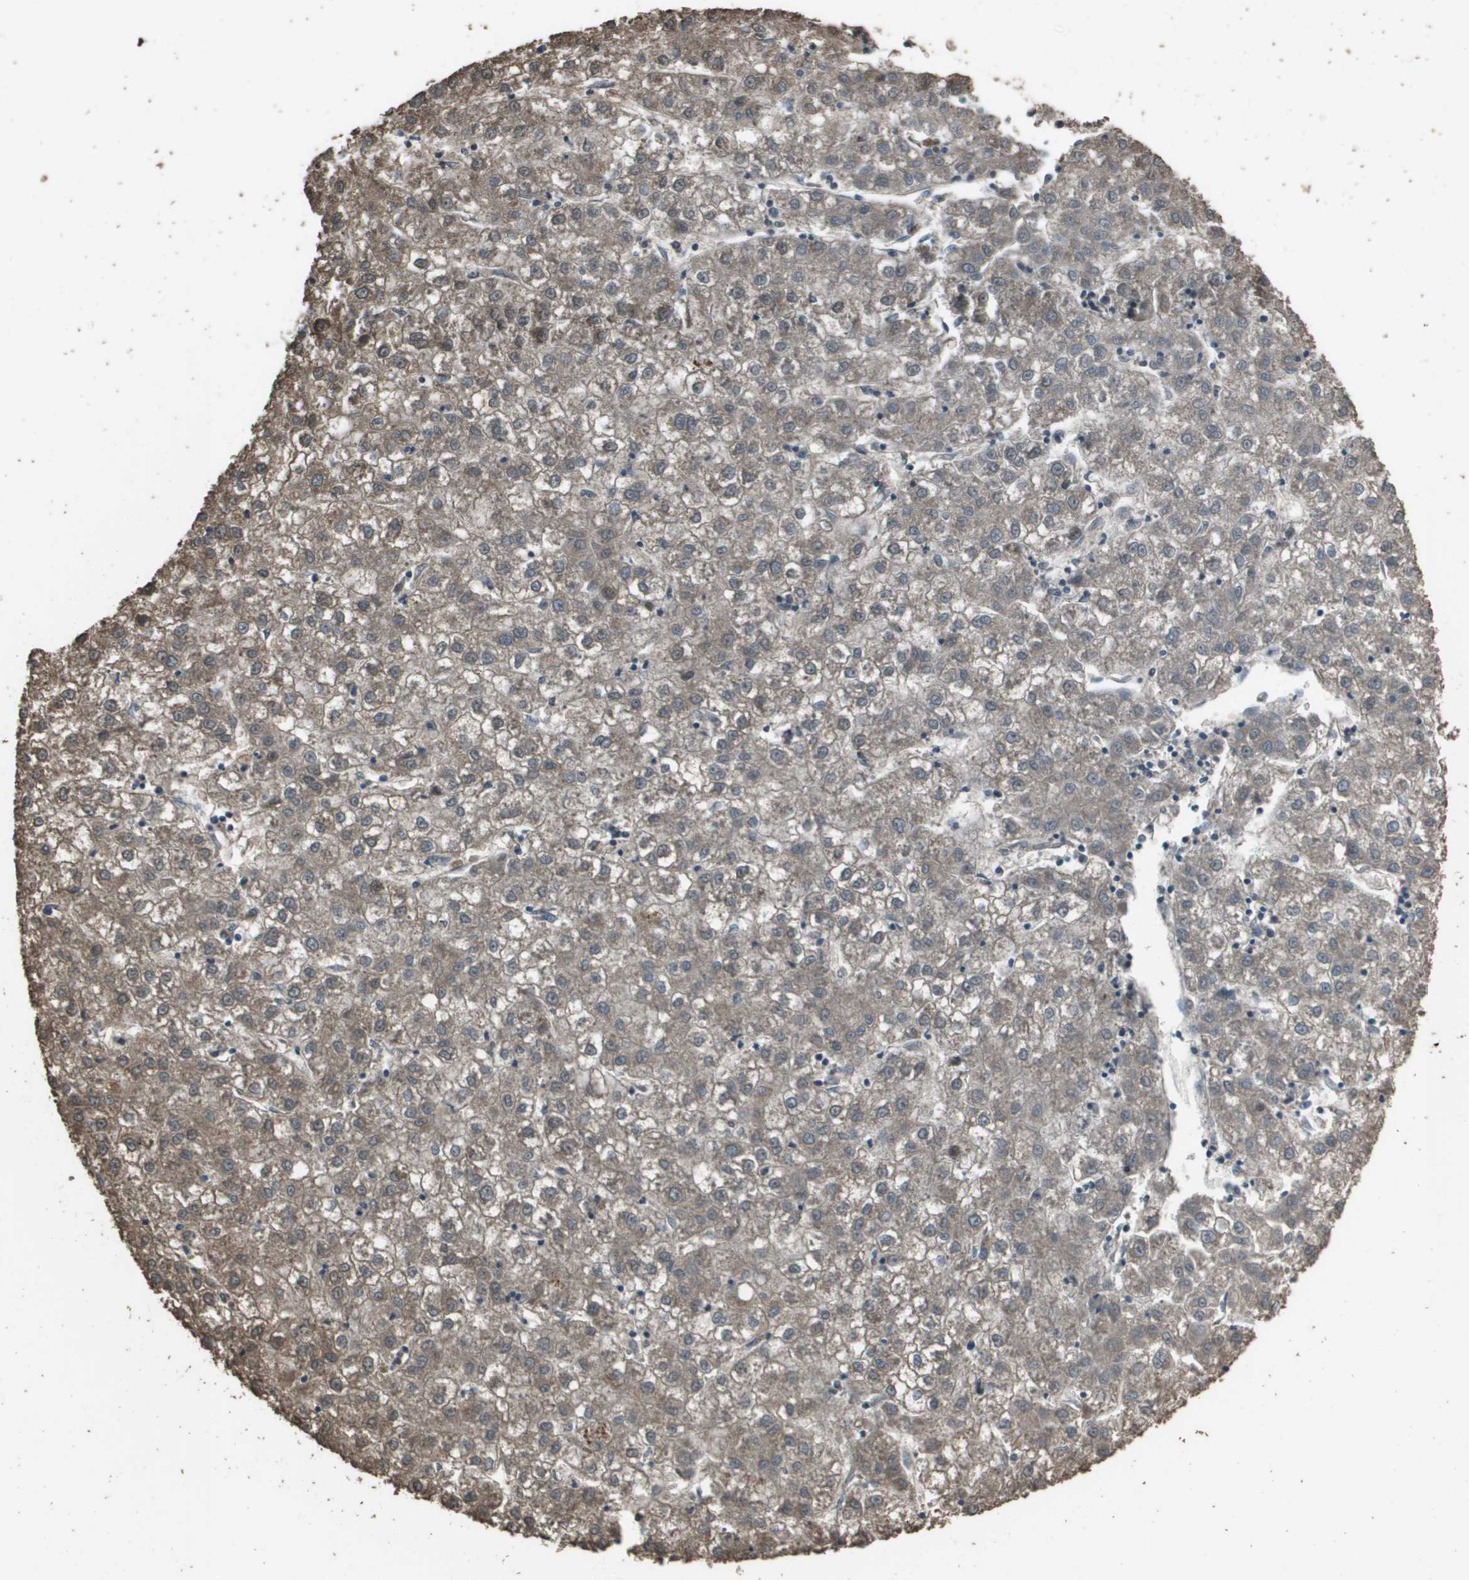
{"staining": {"intensity": "weak", "quantity": ">75%", "location": "cytoplasmic/membranous"}, "tissue": "liver cancer", "cell_type": "Tumor cells", "image_type": "cancer", "snomed": [{"axis": "morphology", "description": "Carcinoma, Hepatocellular, NOS"}, {"axis": "topography", "description": "Liver"}], "caption": "DAB immunohistochemical staining of human liver hepatocellular carcinoma demonstrates weak cytoplasmic/membranous protein expression in approximately >75% of tumor cells.", "gene": "FIG4", "patient": {"sex": "male", "age": 72}}